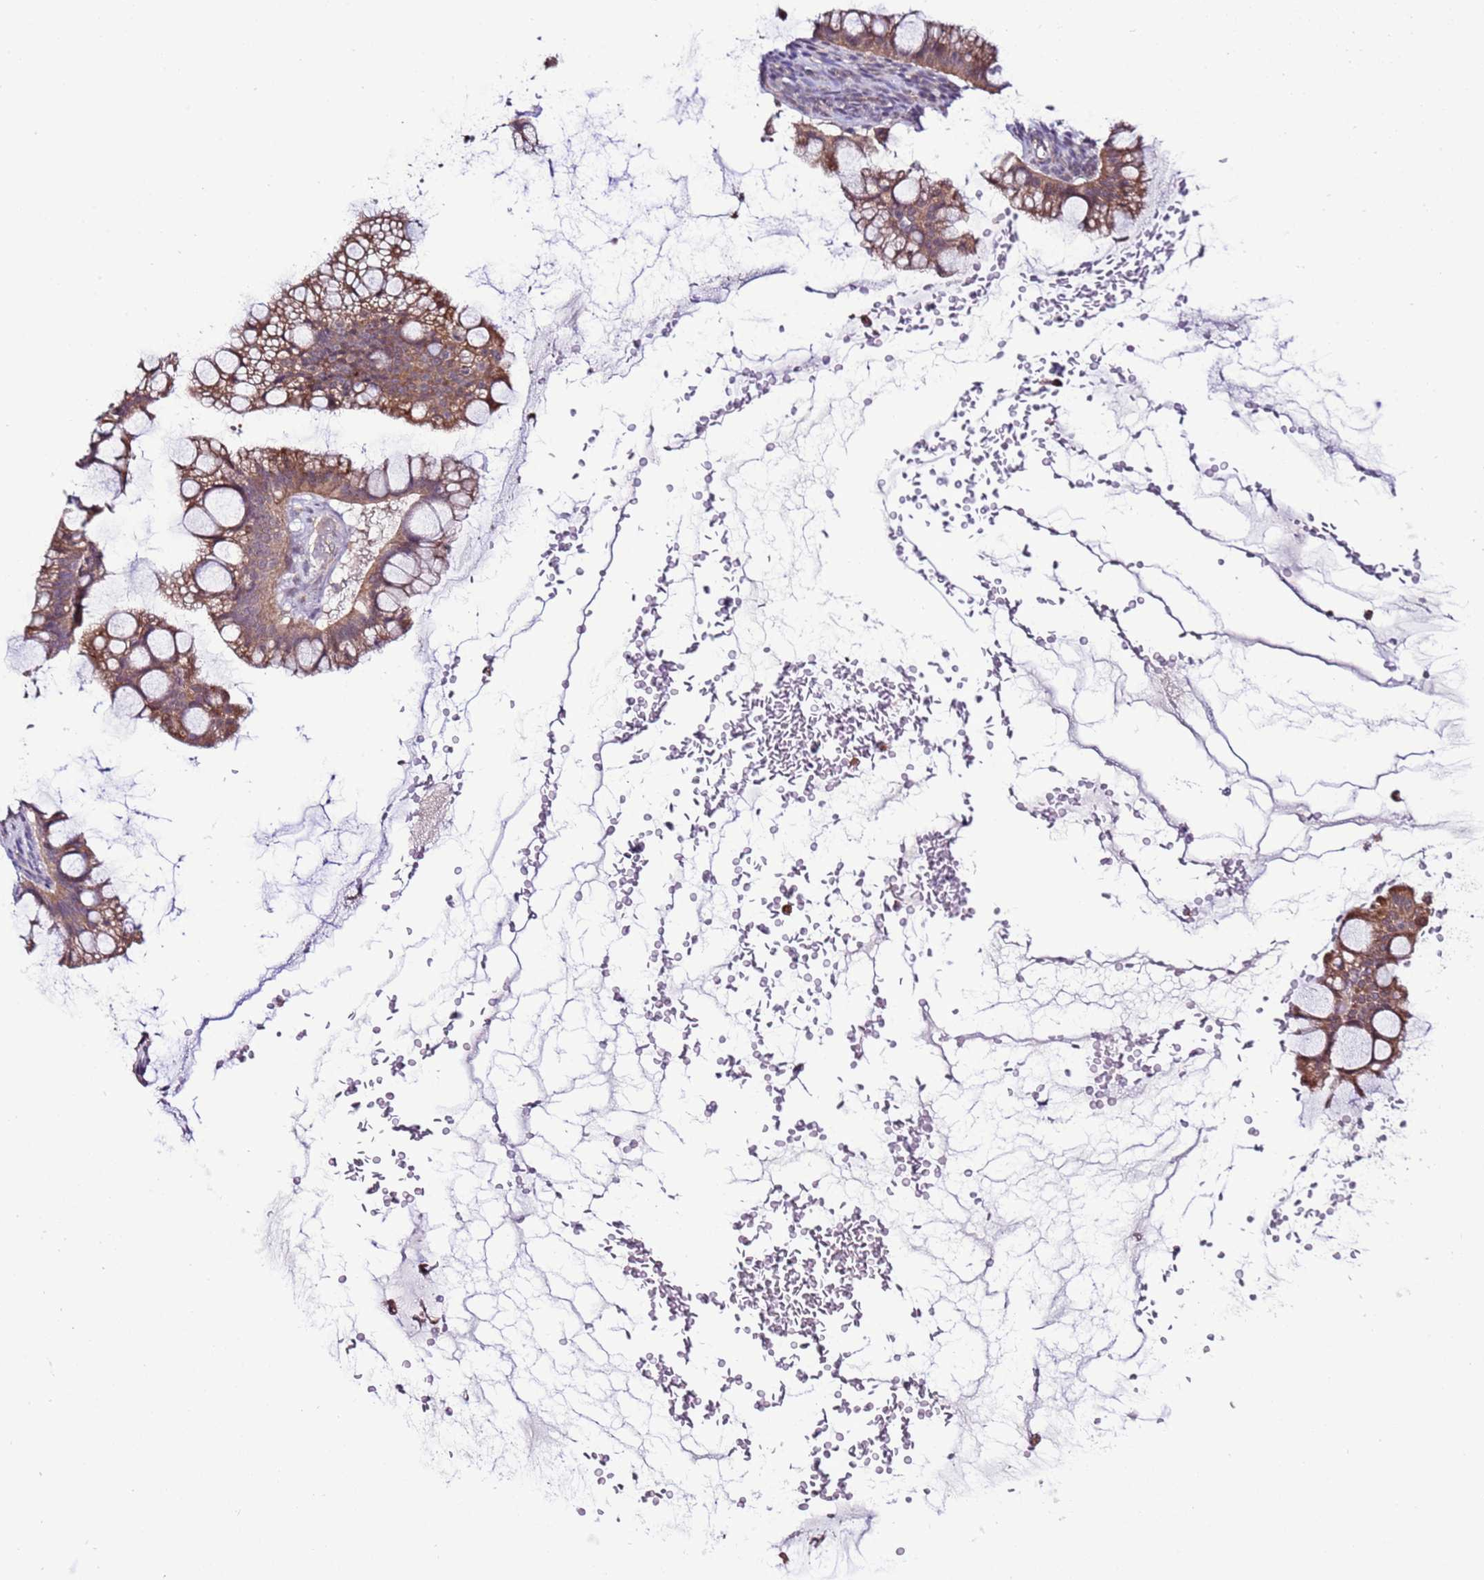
{"staining": {"intensity": "moderate", "quantity": "25%-75%", "location": "cytoplasmic/membranous"}, "tissue": "ovarian cancer", "cell_type": "Tumor cells", "image_type": "cancer", "snomed": [{"axis": "morphology", "description": "Cystadenocarcinoma, mucinous, NOS"}, {"axis": "topography", "description": "Ovary"}], "caption": "Immunohistochemical staining of human ovarian cancer shows moderate cytoplasmic/membranous protein staining in approximately 25%-75% of tumor cells.", "gene": "SCARA3", "patient": {"sex": "female", "age": 73}}